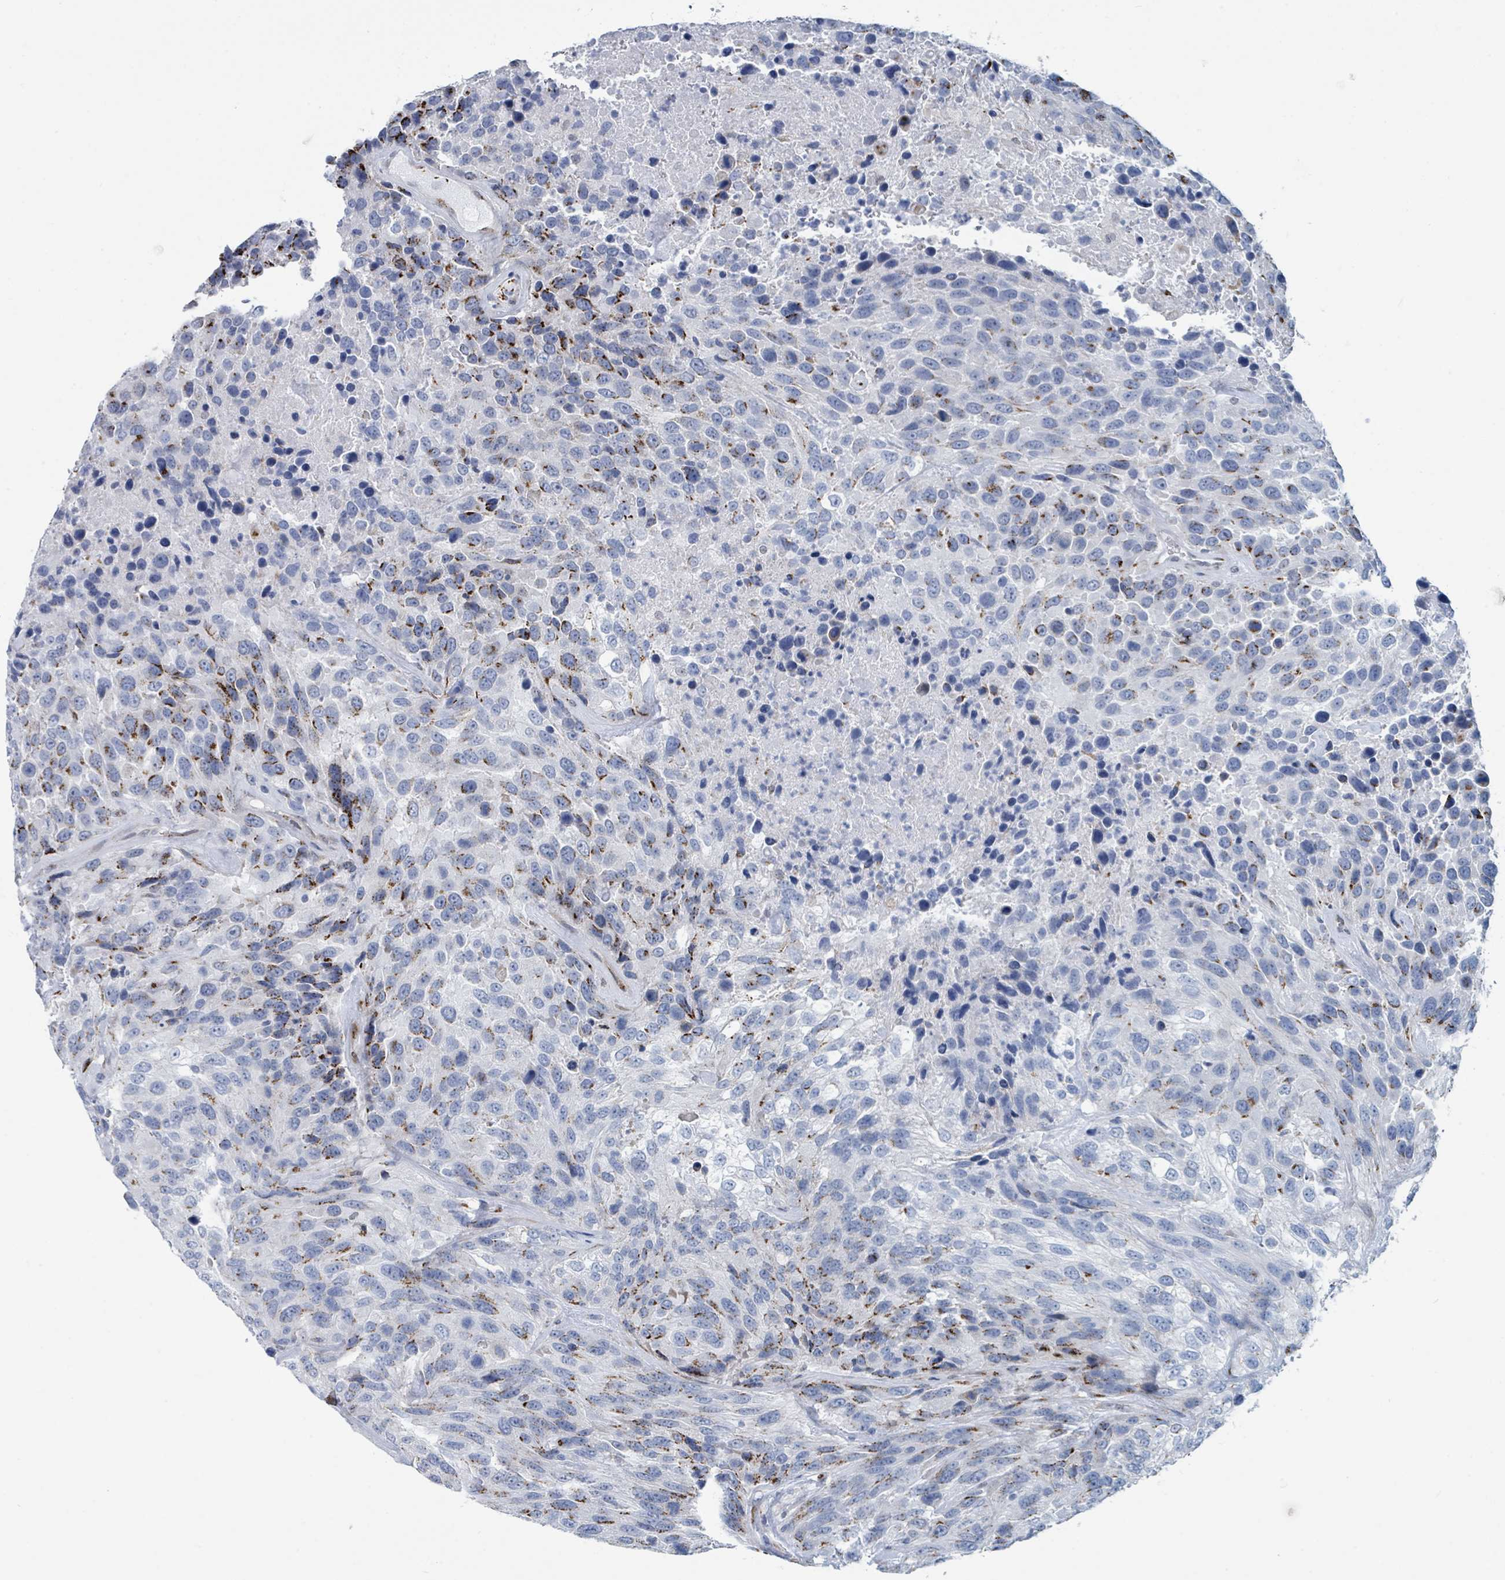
{"staining": {"intensity": "moderate", "quantity": "25%-75%", "location": "cytoplasmic/membranous"}, "tissue": "urothelial cancer", "cell_type": "Tumor cells", "image_type": "cancer", "snomed": [{"axis": "morphology", "description": "Urothelial carcinoma, High grade"}, {"axis": "topography", "description": "Urinary bladder"}], "caption": "An IHC image of tumor tissue is shown. Protein staining in brown labels moderate cytoplasmic/membranous positivity in high-grade urothelial carcinoma within tumor cells.", "gene": "DCAF5", "patient": {"sex": "female", "age": 70}}